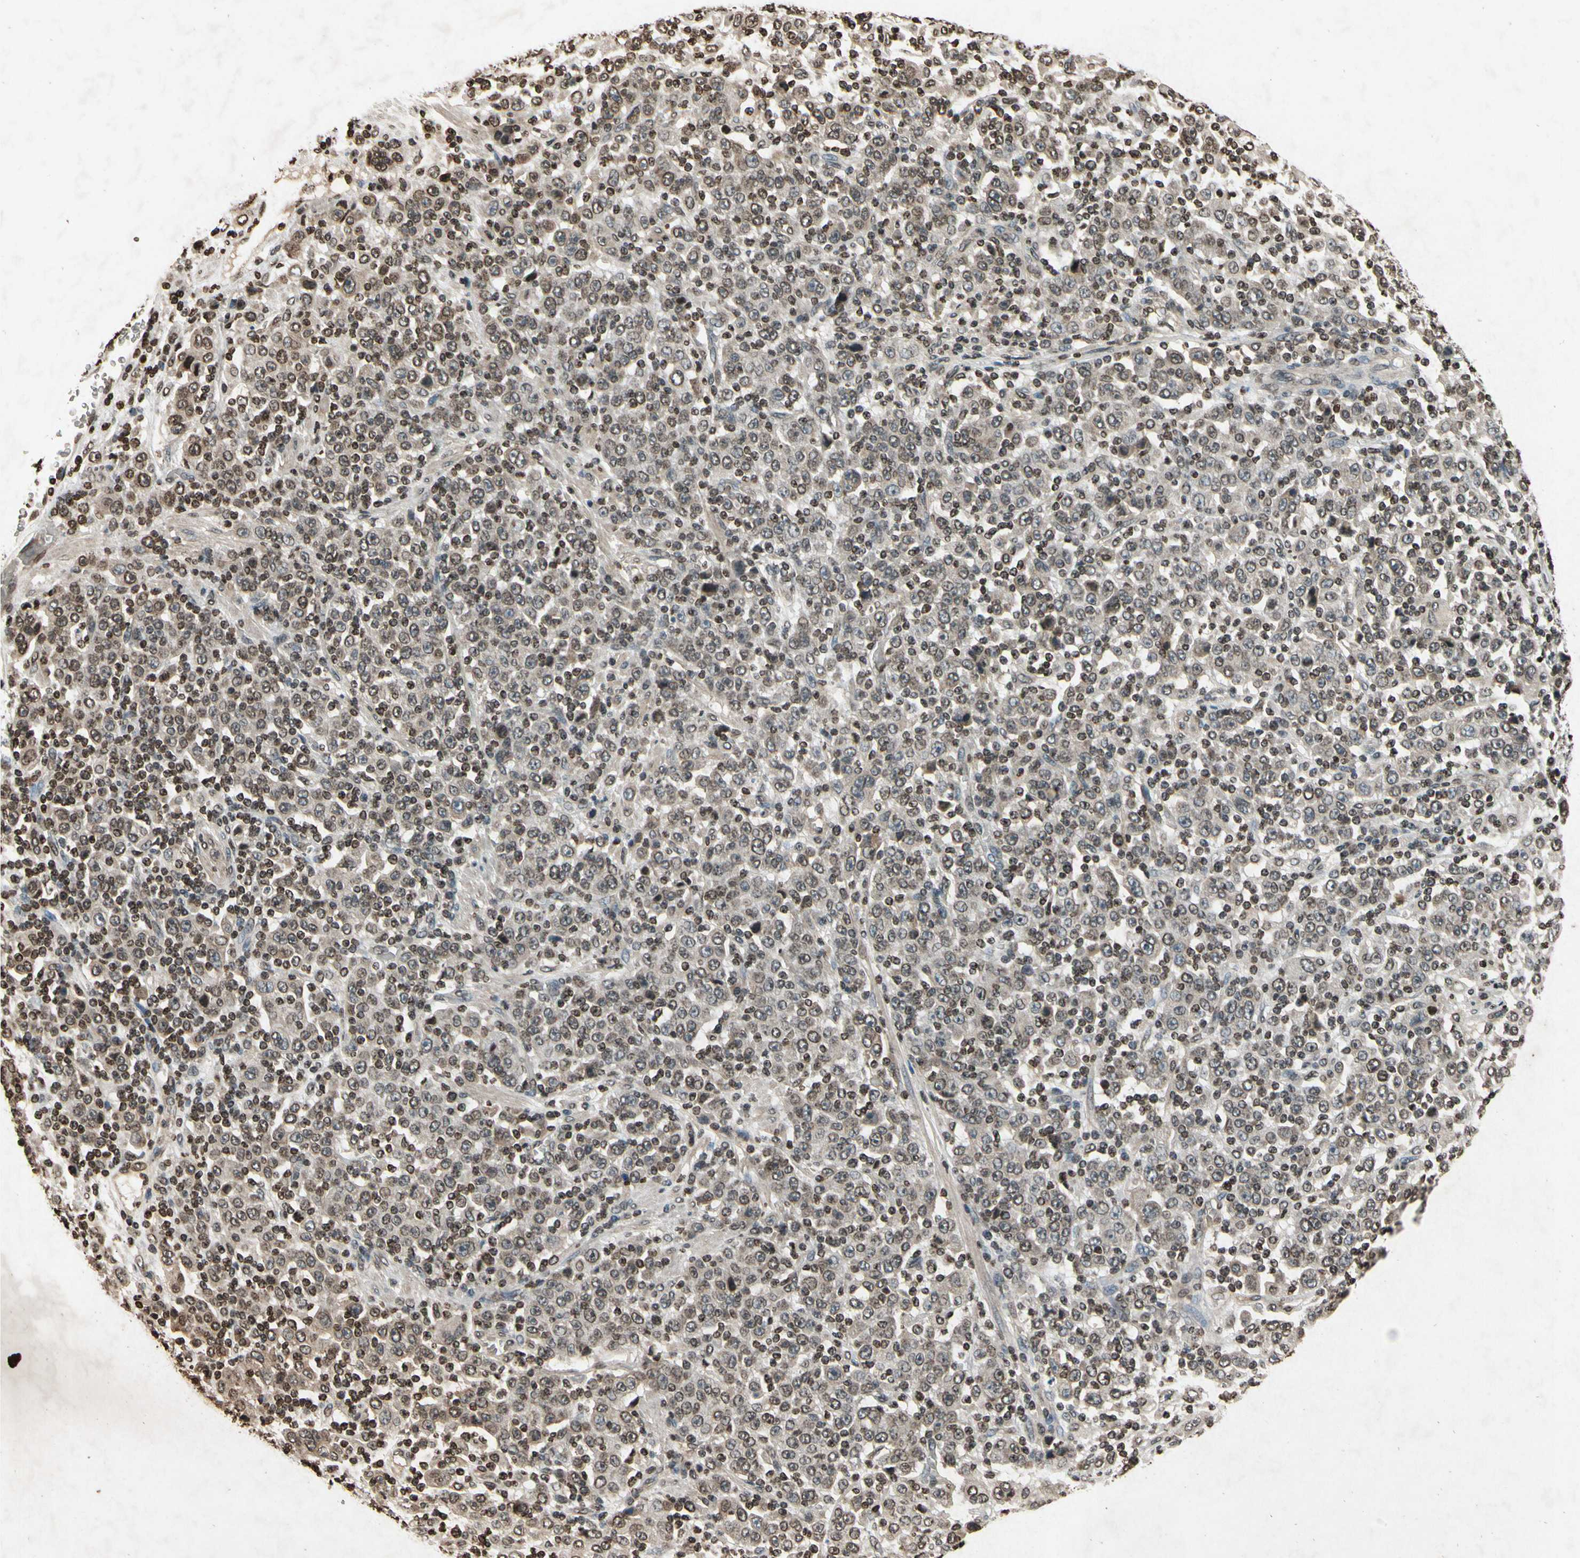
{"staining": {"intensity": "weak", "quantity": ">75%", "location": "cytoplasmic/membranous,nuclear"}, "tissue": "stomach cancer", "cell_type": "Tumor cells", "image_type": "cancer", "snomed": [{"axis": "morphology", "description": "Normal tissue, NOS"}, {"axis": "morphology", "description": "Adenocarcinoma, NOS"}, {"axis": "topography", "description": "Stomach, upper"}, {"axis": "topography", "description": "Stomach"}], "caption": "Human adenocarcinoma (stomach) stained for a protein (brown) displays weak cytoplasmic/membranous and nuclear positive expression in about >75% of tumor cells.", "gene": "HOXB3", "patient": {"sex": "male", "age": 59}}